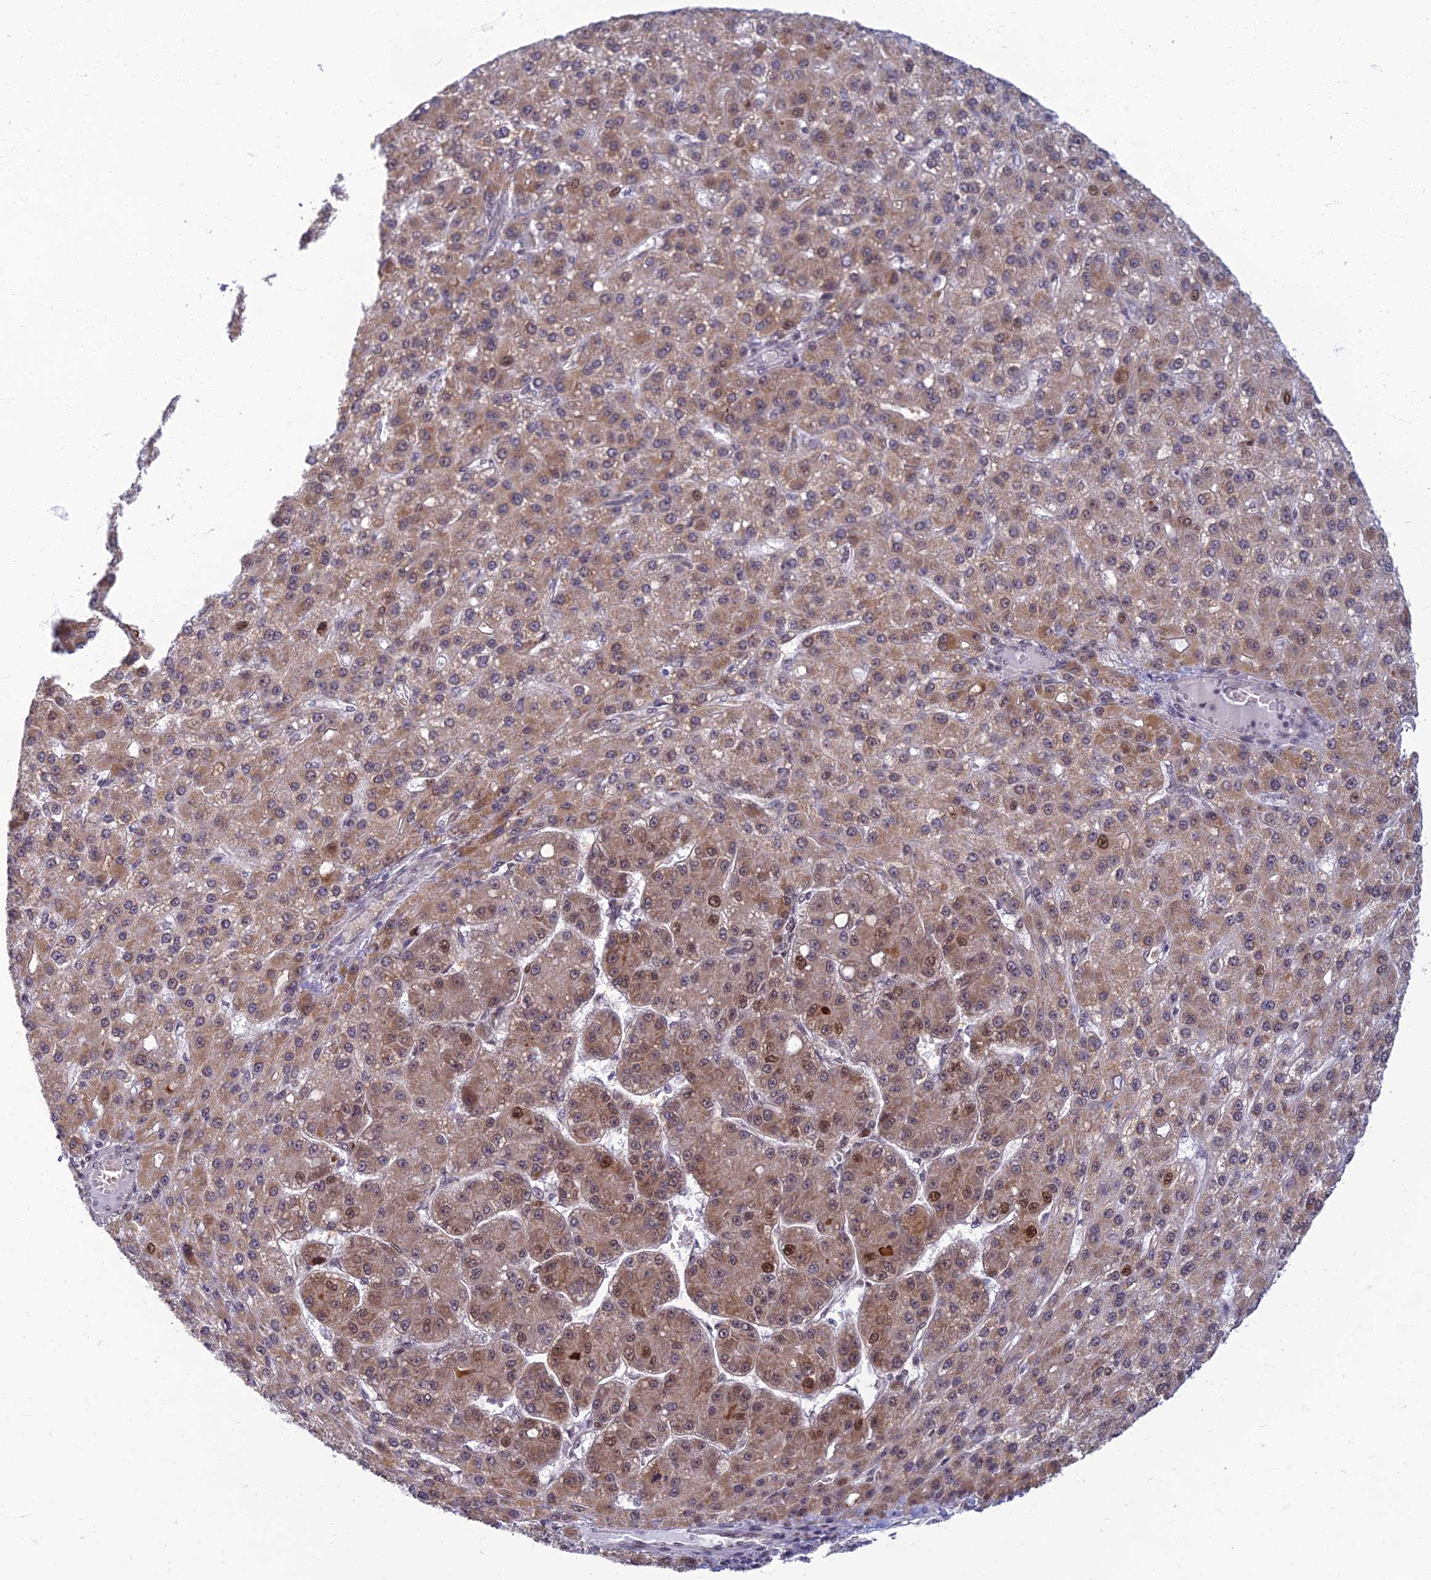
{"staining": {"intensity": "moderate", "quantity": ">75%", "location": "cytoplasmic/membranous,nuclear"}, "tissue": "liver cancer", "cell_type": "Tumor cells", "image_type": "cancer", "snomed": [{"axis": "morphology", "description": "Carcinoma, Hepatocellular, NOS"}, {"axis": "topography", "description": "Liver"}], "caption": "A brown stain labels moderate cytoplasmic/membranous and nuclear positivity of a protein in liver hepatocellular carcinoma tumor cells.", "gene": "EARS2", "patient": {"sex": "male", "age": 67}}